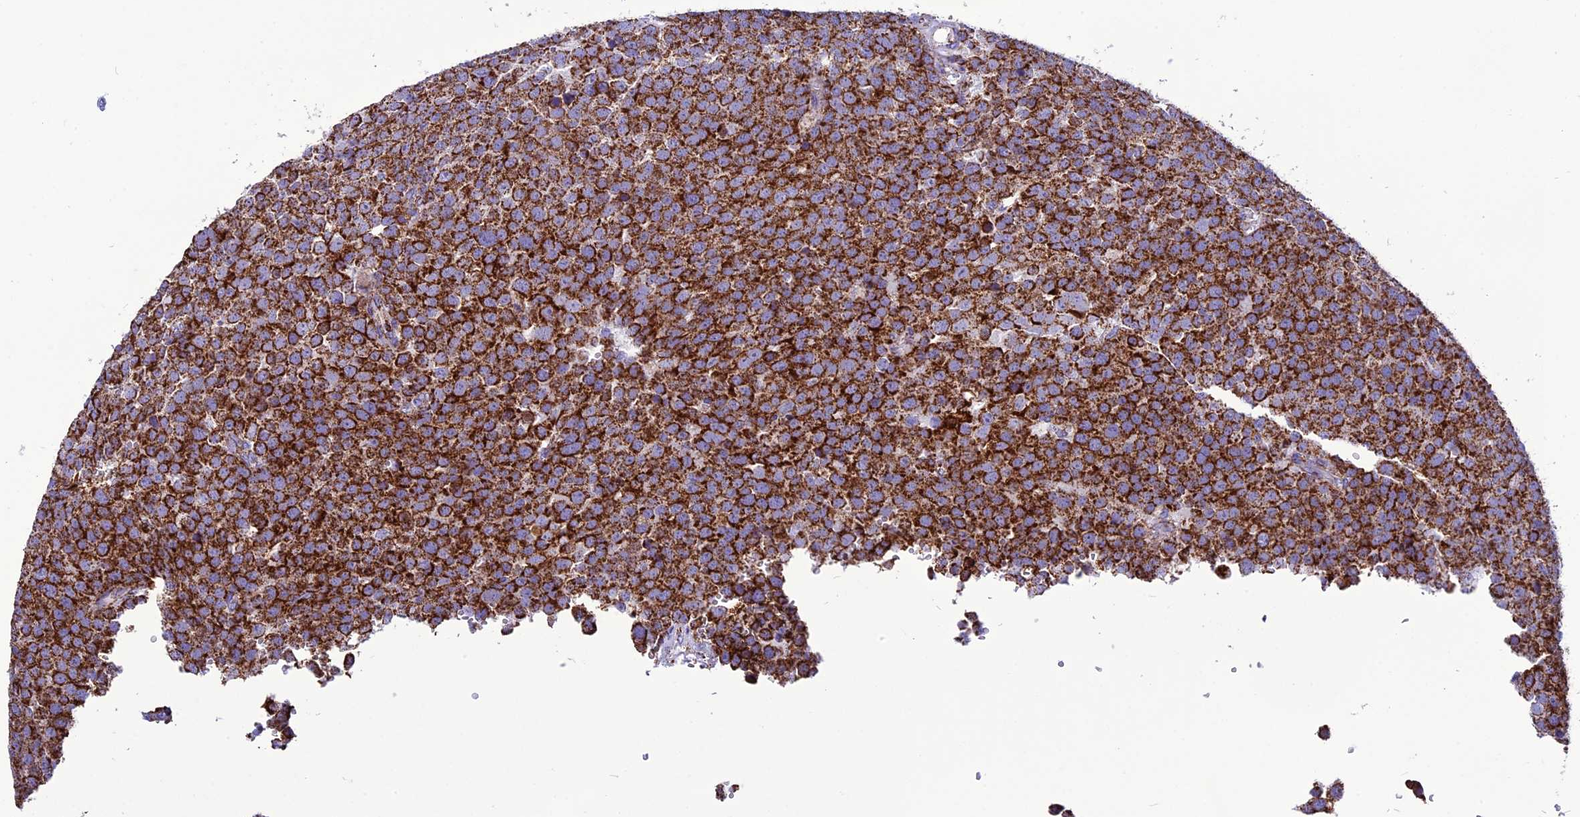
{"staining": {"intensity": "strong", "quantity": ">75%", "location": "cytoplasmic/membranous"}, "tissue": "testis cancer", "cell_type": "Tumor cells", "image_type": "cancer", "snomed": [{"axis": "morphology", "description": "Seminoma, NOS"}, {"axis": "topography", "description": "Testis"}], "caption": "Immunohistochemistry histopathology image of human testis seminoma stained for a protein (brown), which displays high levels of strong cytoplasmic/membranous expression in approximately >75% of tumor cells.", "gene": "ICA1L", "patient": {"sex": "male", "age": 71}}